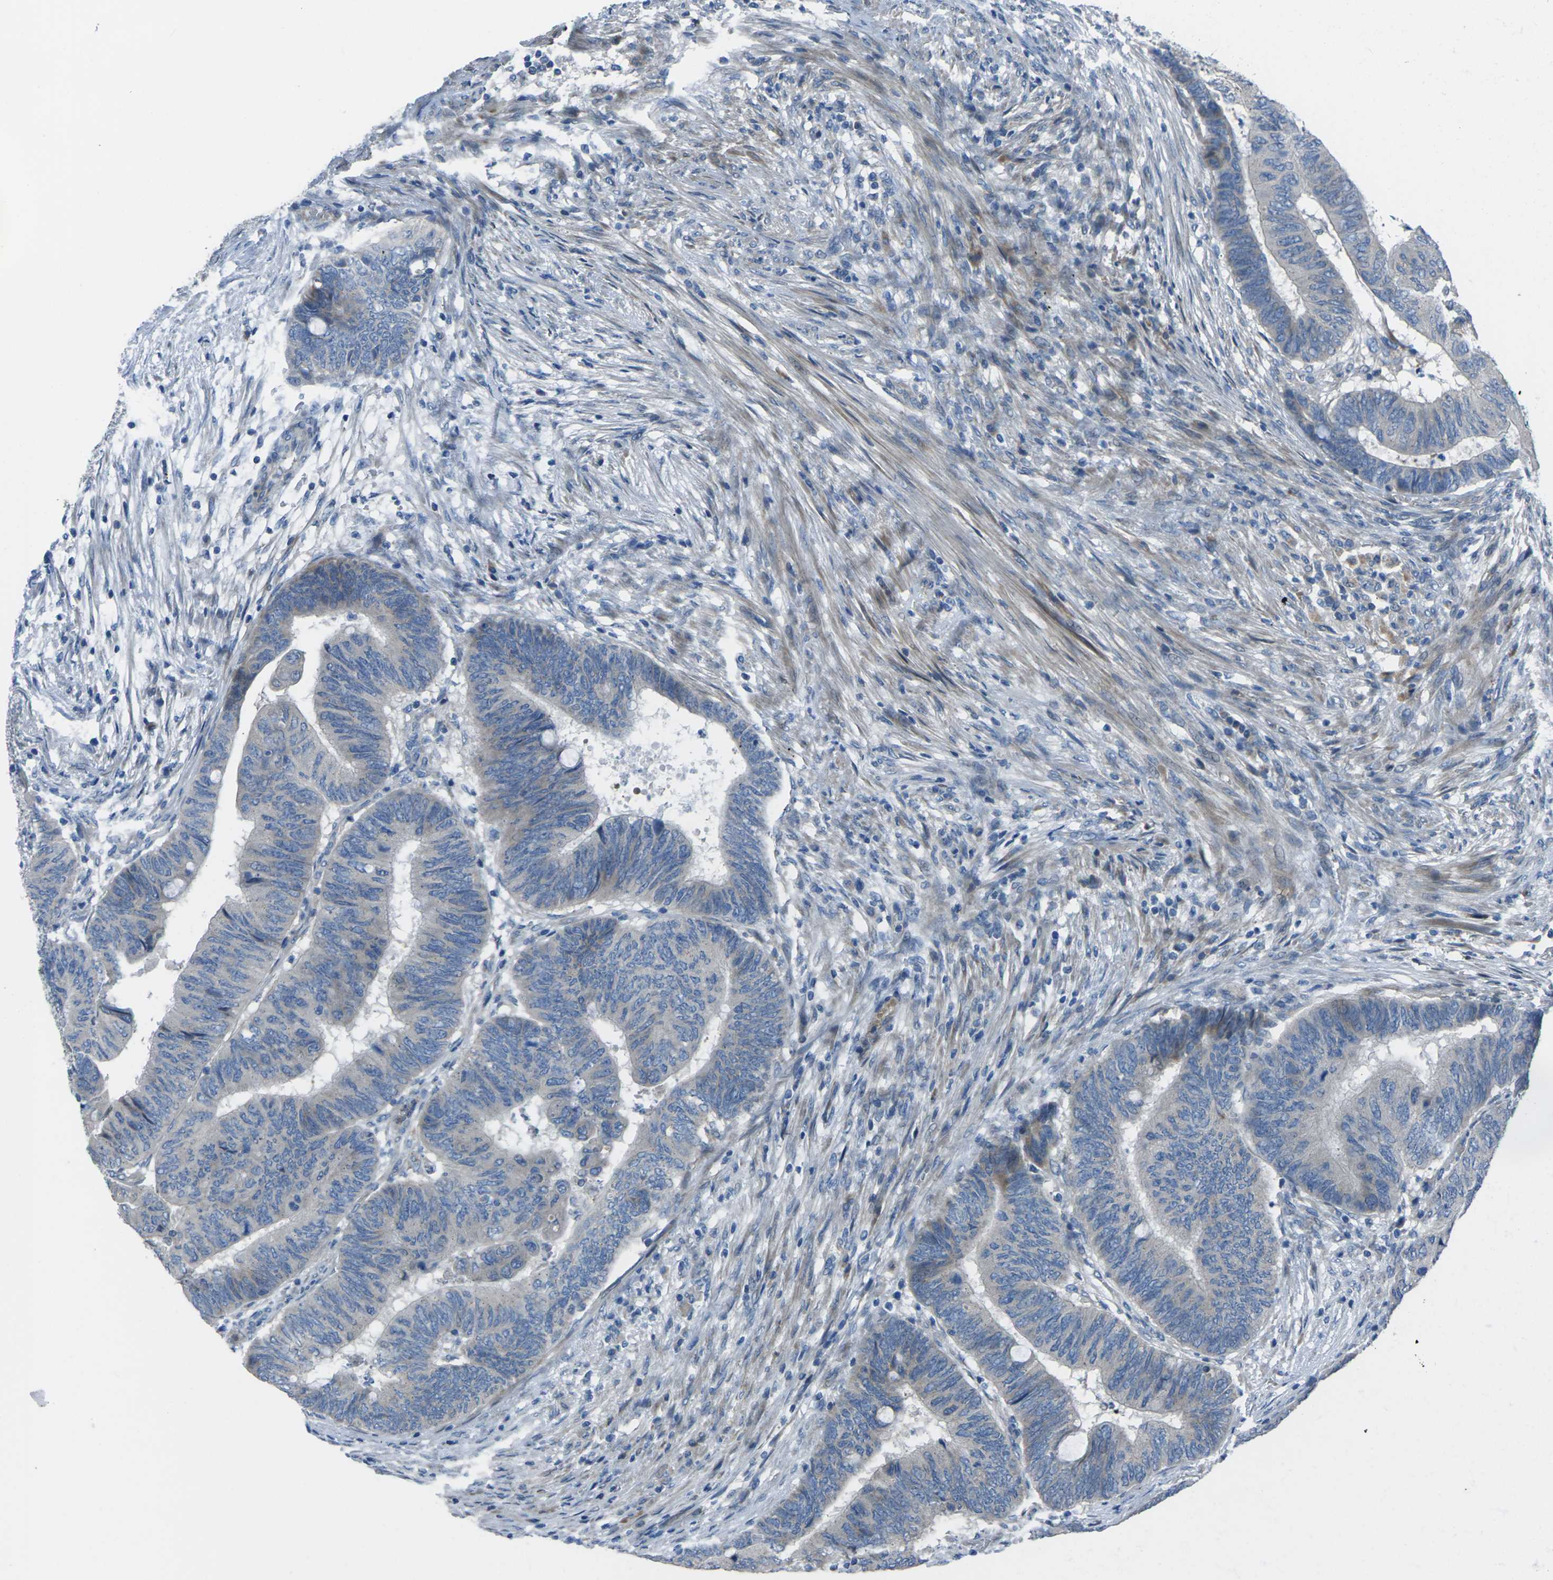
{"staining": {"intensity": "negative", "quantity": "none", "location": "none"}, "tissue": "colorectal cancer", "cell_type": "Tumor cells", "image_type": "cancer", "snomed": [{"axis": "morphology", "description": "Normal tissue, NOS"}, {"axis": "morphology", "description": "Adenocarcinoma, NOS"}, {"axis": "topography", "description": "Rectum"}, {"axis": "topography", "description": "Peripheral nerve tissue"}], "caption": "Human colorectal adenocarcinoma stained for a protein using immunohistochemistry reveals no positivity in tumor cells.", "gene": "EDNRA", "patient": {"sex": "male", "age": 92}}